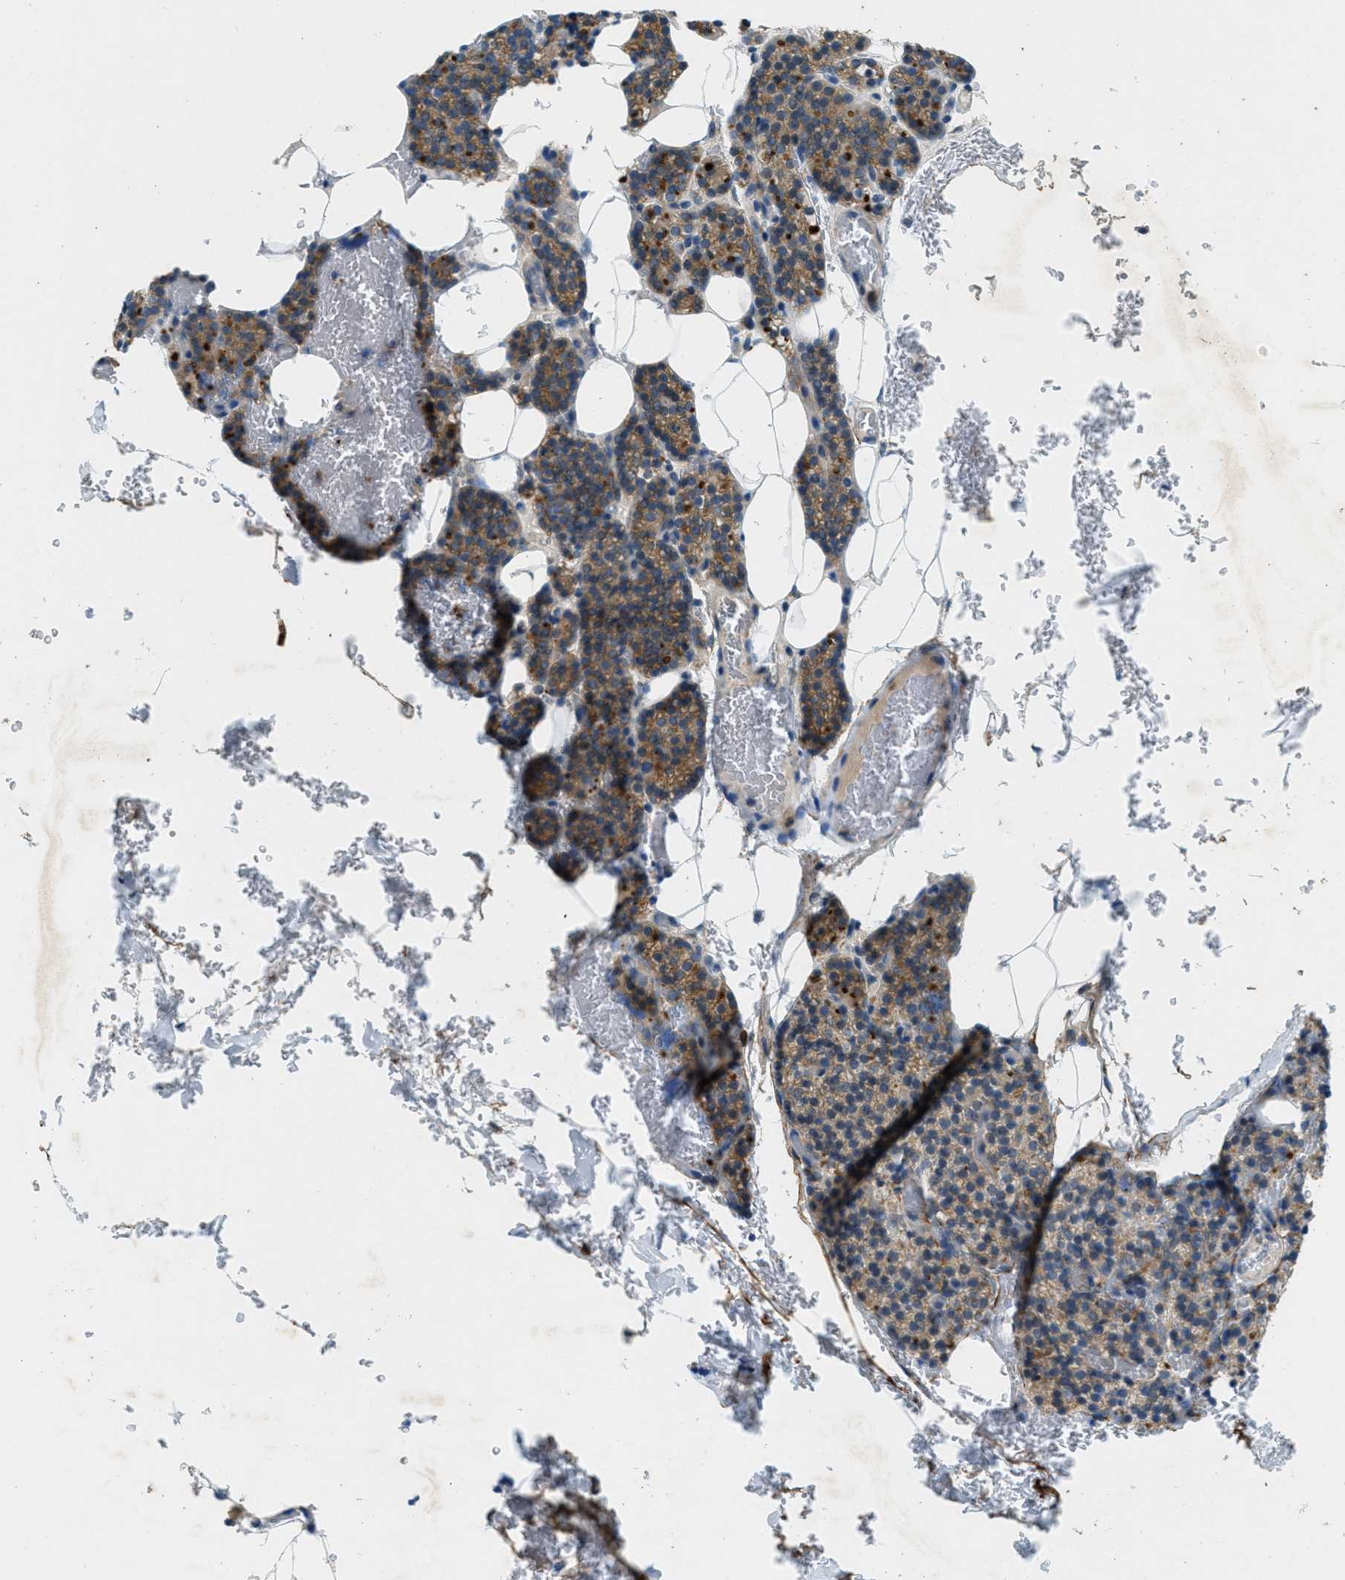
{"staining": {"intensity": "moderate", "quantity": ">75%", "location": "cytoplasmic/membranous"}, "tissue": "parathyroid gland", "cell_type": "Glandular cells", "image_type": "normal", "snomed": [{"axis": "morphology", "description": "Normal tissue, NOS"}, {"axis": "morphology", "description": "Inflammation chronic"}, {"axis": "morphology", "description": "Goiter, colloid"}, {"axis": "topography", "description": "Thyroid gland"}, {"axis": "topography", "description": "Parathyroid gland"}], "caption": "Immunohistochemical staining of normal human parathyroid gland reveals >75% levels of moderate cytoplasmic/membranous protein positivity in approximately >75% of glandular cells. The staining was performed using DAB to visualize the protein expression in brown, while the nuclei were stained in blue with hematoxylin (Magnification: 20x).", "gene": "SNX14", "patient": {"sex": "male", "age": 65}}